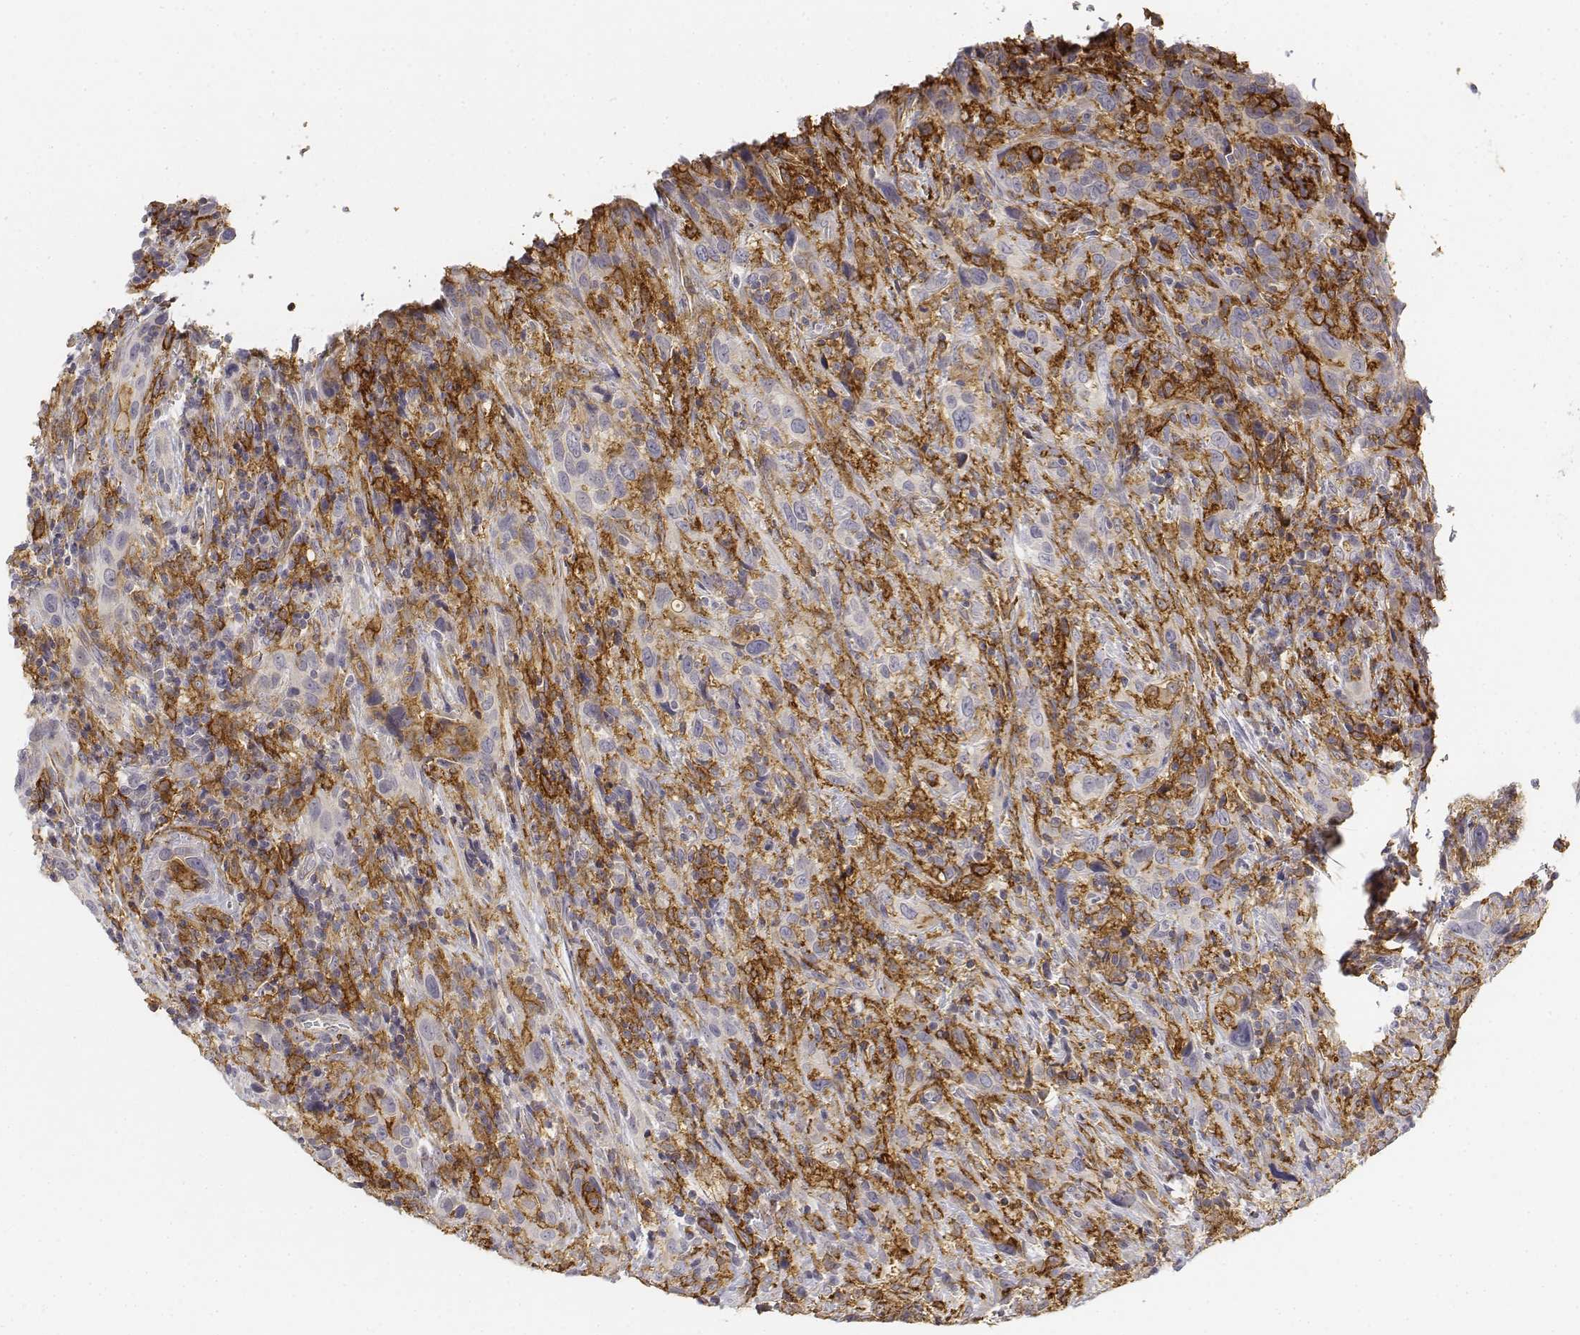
{"staining": {"intensity": "negative", "quantity": "none", "location": "none"}, "tissue": "urothelial cancer", "cell_type": "Tumor cells", "image_type": "cancer", "snomed": [{"axis": "morphology", "description": "Urothelial carcinoma, NOS"}, {"axis": "morphology", "description": "Urothelial carcinoma, High grade"}, {"axis": "topography", "description": "Urinary bladder"}], "caption": "Immunohistochemistry (IHC) of transitional cell carcinoma demonstrates no staining in tumor cells.", "gene": "CD14", "patient": {"sex": "female", "age": 64}}